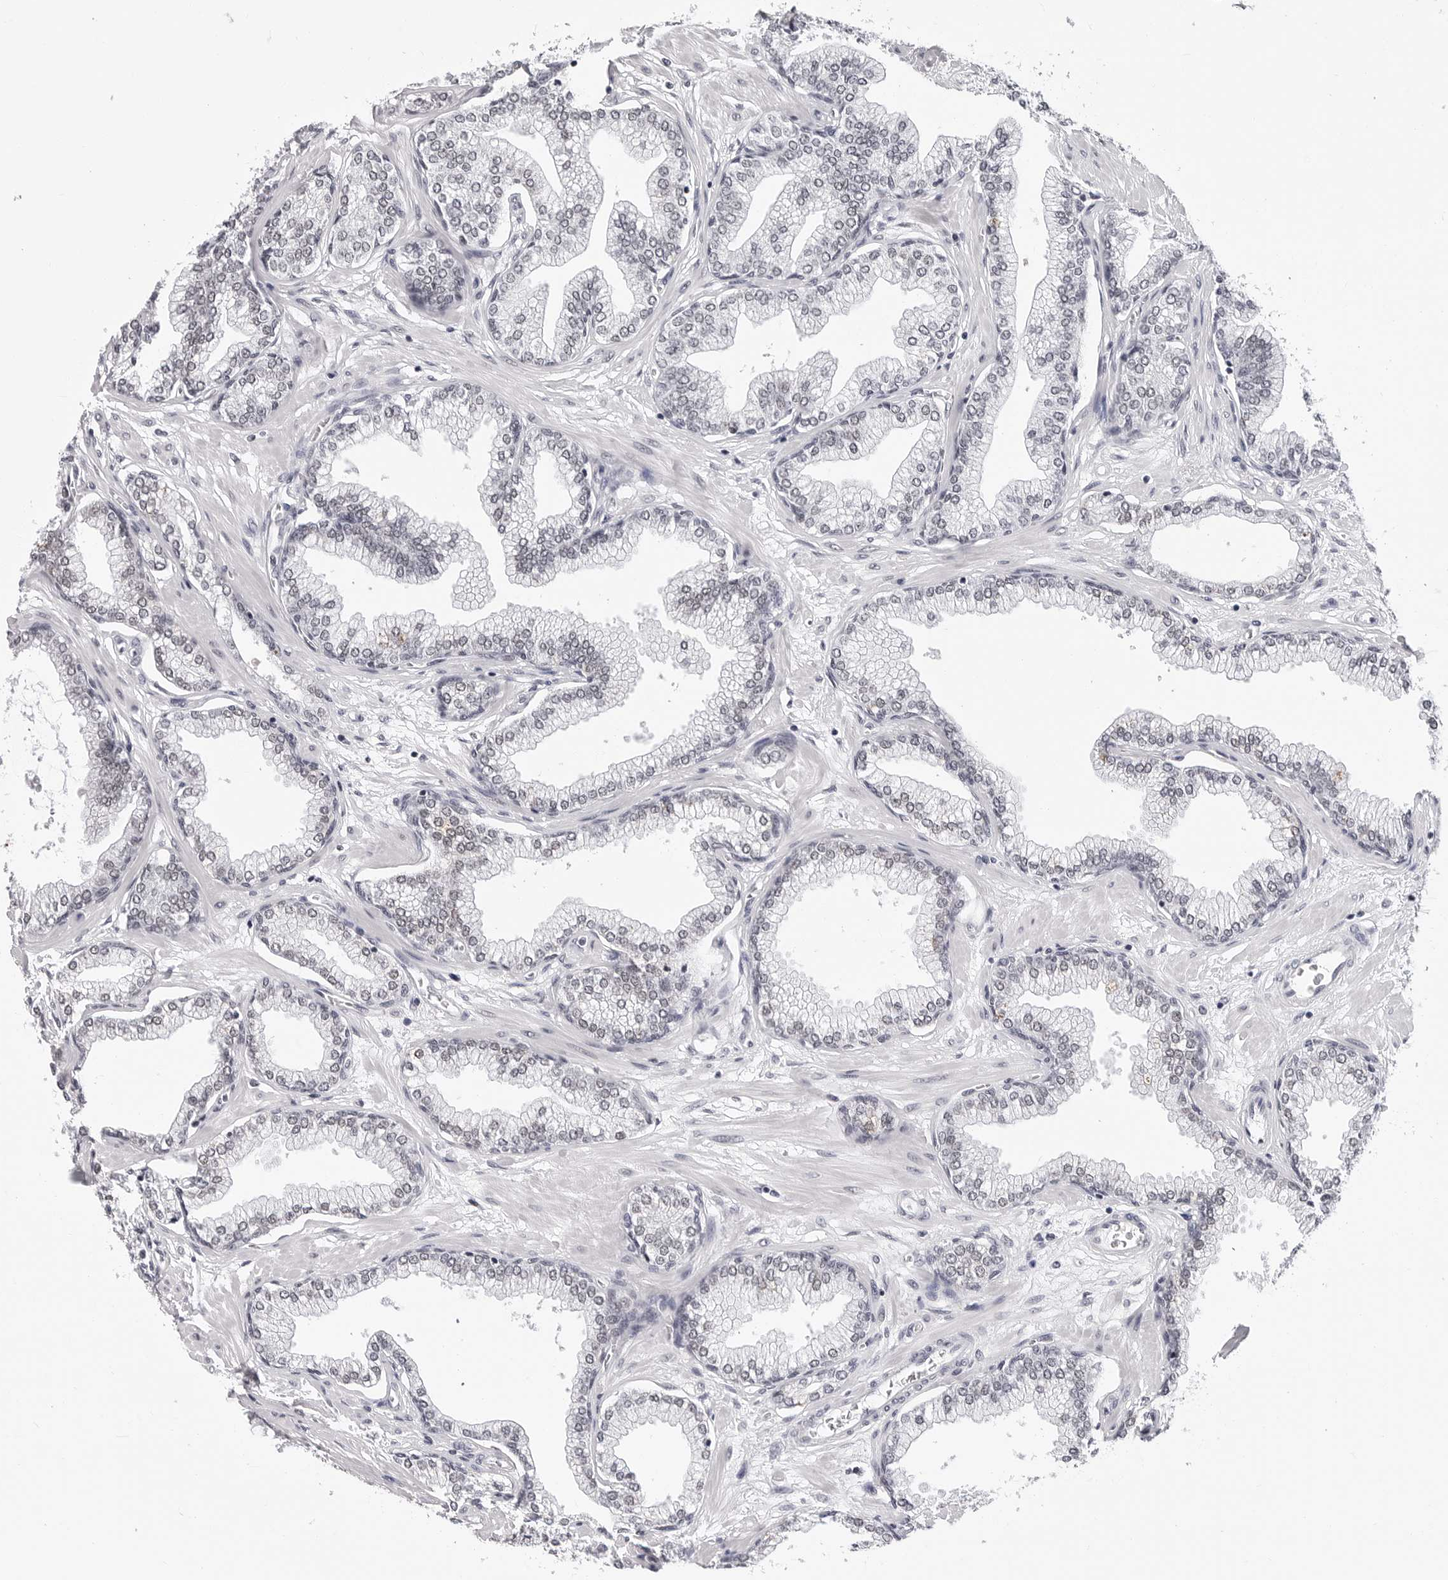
{"staining": {"intensity": "weak", "quantity": "<25%", "location": "cytoplasmic/membranous"}, "tissue": "prostate", "cell_type": "Glandular cells", "image_type": "normal", "snomed": [{"axis": "morphology", "description": "Normal tissue, NOS"}, {"axis": "morphology", "description": "Urothelial carcinoma, Low grade"}, {"axis": "topography", "description": "Urinary bladder"}, {"axis": "topography", "description": "Prostate"}], "caption": "The micrograph displays no significant staining in glandular cells of prostate.", "gene": "SF3B4", "patient": {"sex": "male", "age": 60}}